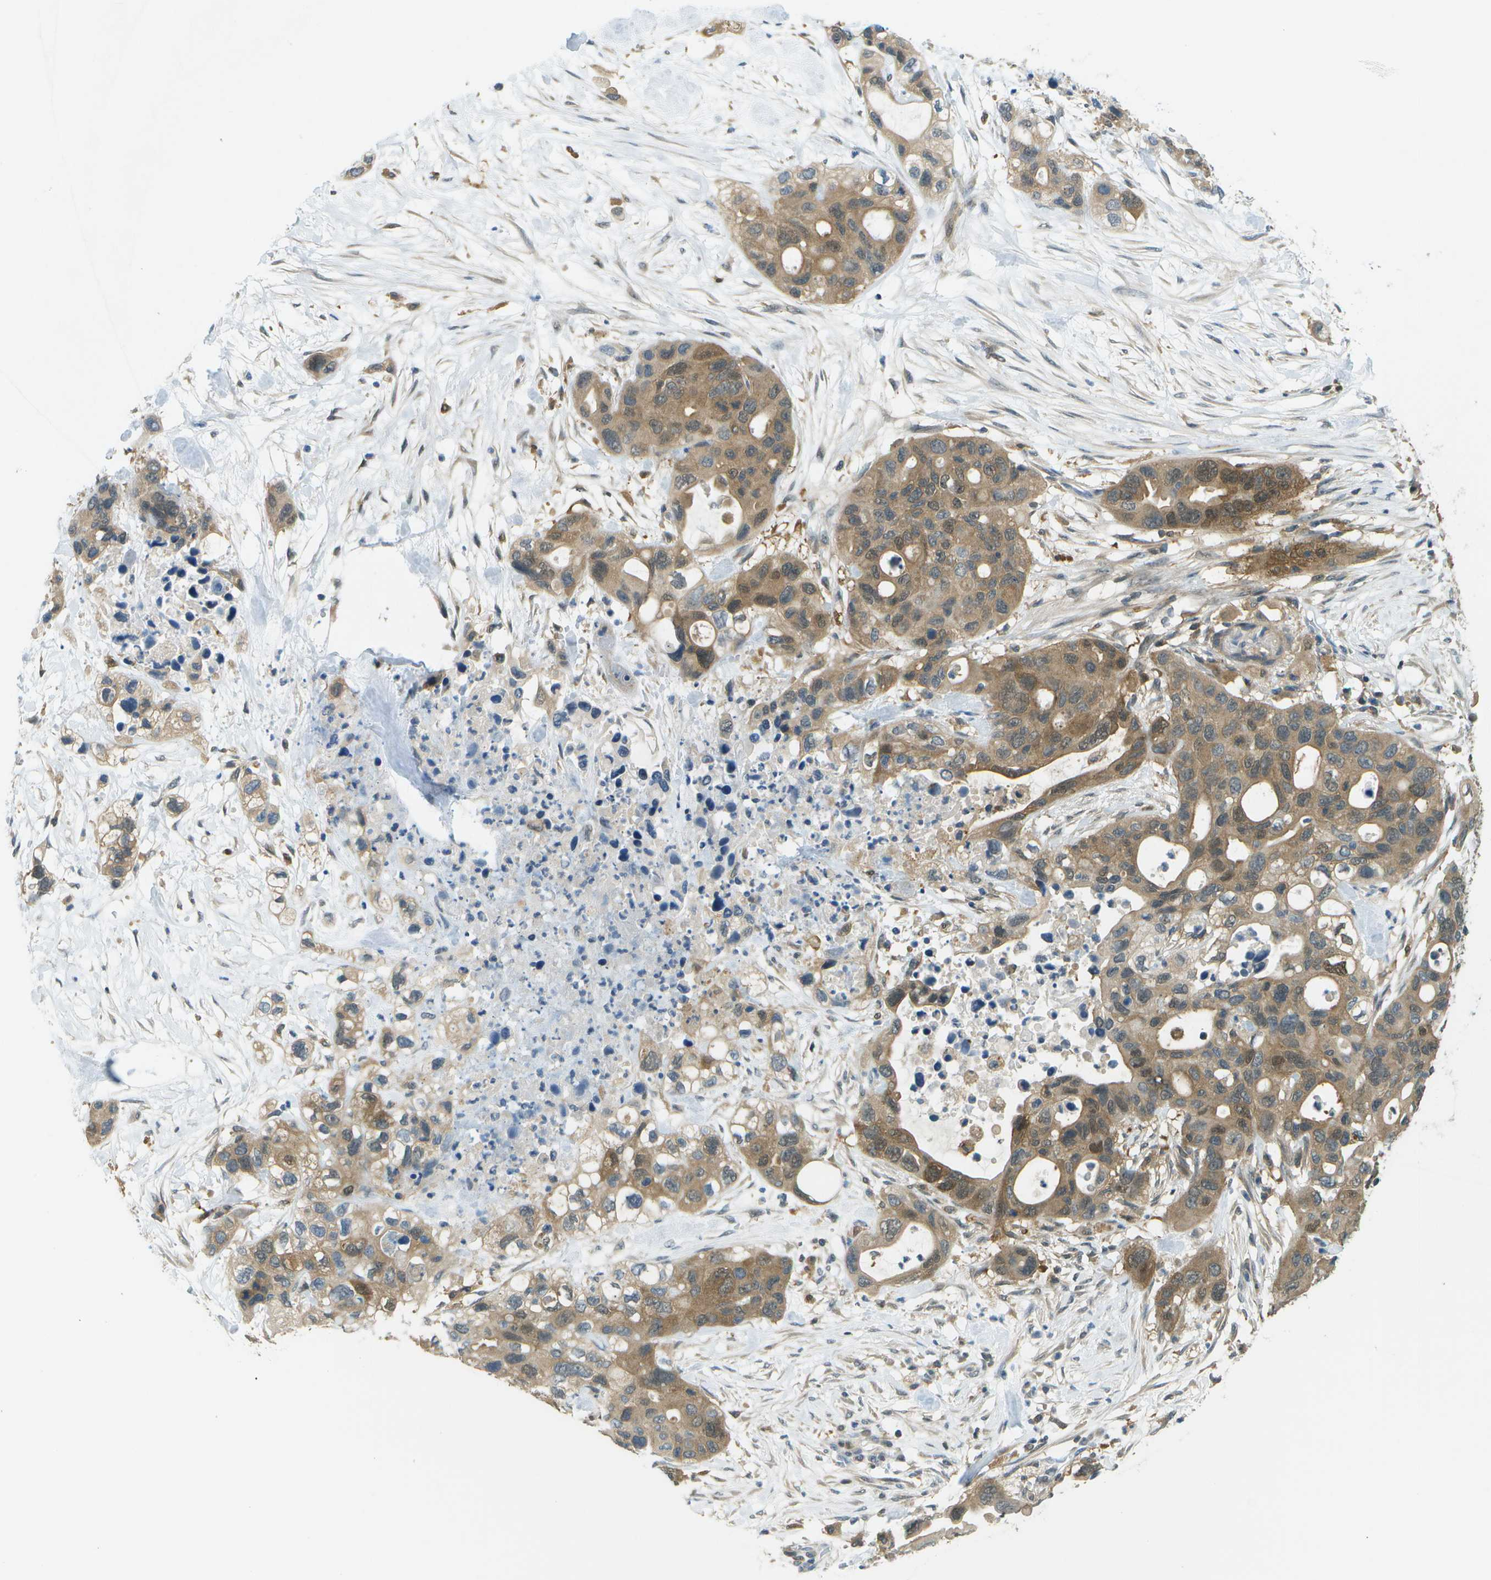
{"staining": {"intensity": "moderate", "quantity": ">75%", "location": "cytoplasmic/membranous"}, "tissue": "pancreatic cancer", "cell_type": "Tumor cells", "image_type": "cancer", "snomed": [{"axis": "morphology", "description": "Adenocarcinoma, NOS"}, {"axis": "topography", "description": "Pancreas"}], "caption": "Pancreatic cancer (adenocarcinoma) stained for a protein demonstrates moderate cytoplasmic/membranous positivity in tumor cells. (Brightfield microscopy of DAB IHC at high magnification).", "gene": "CDH23", "patient": {"sex": "female", "age": 71}}